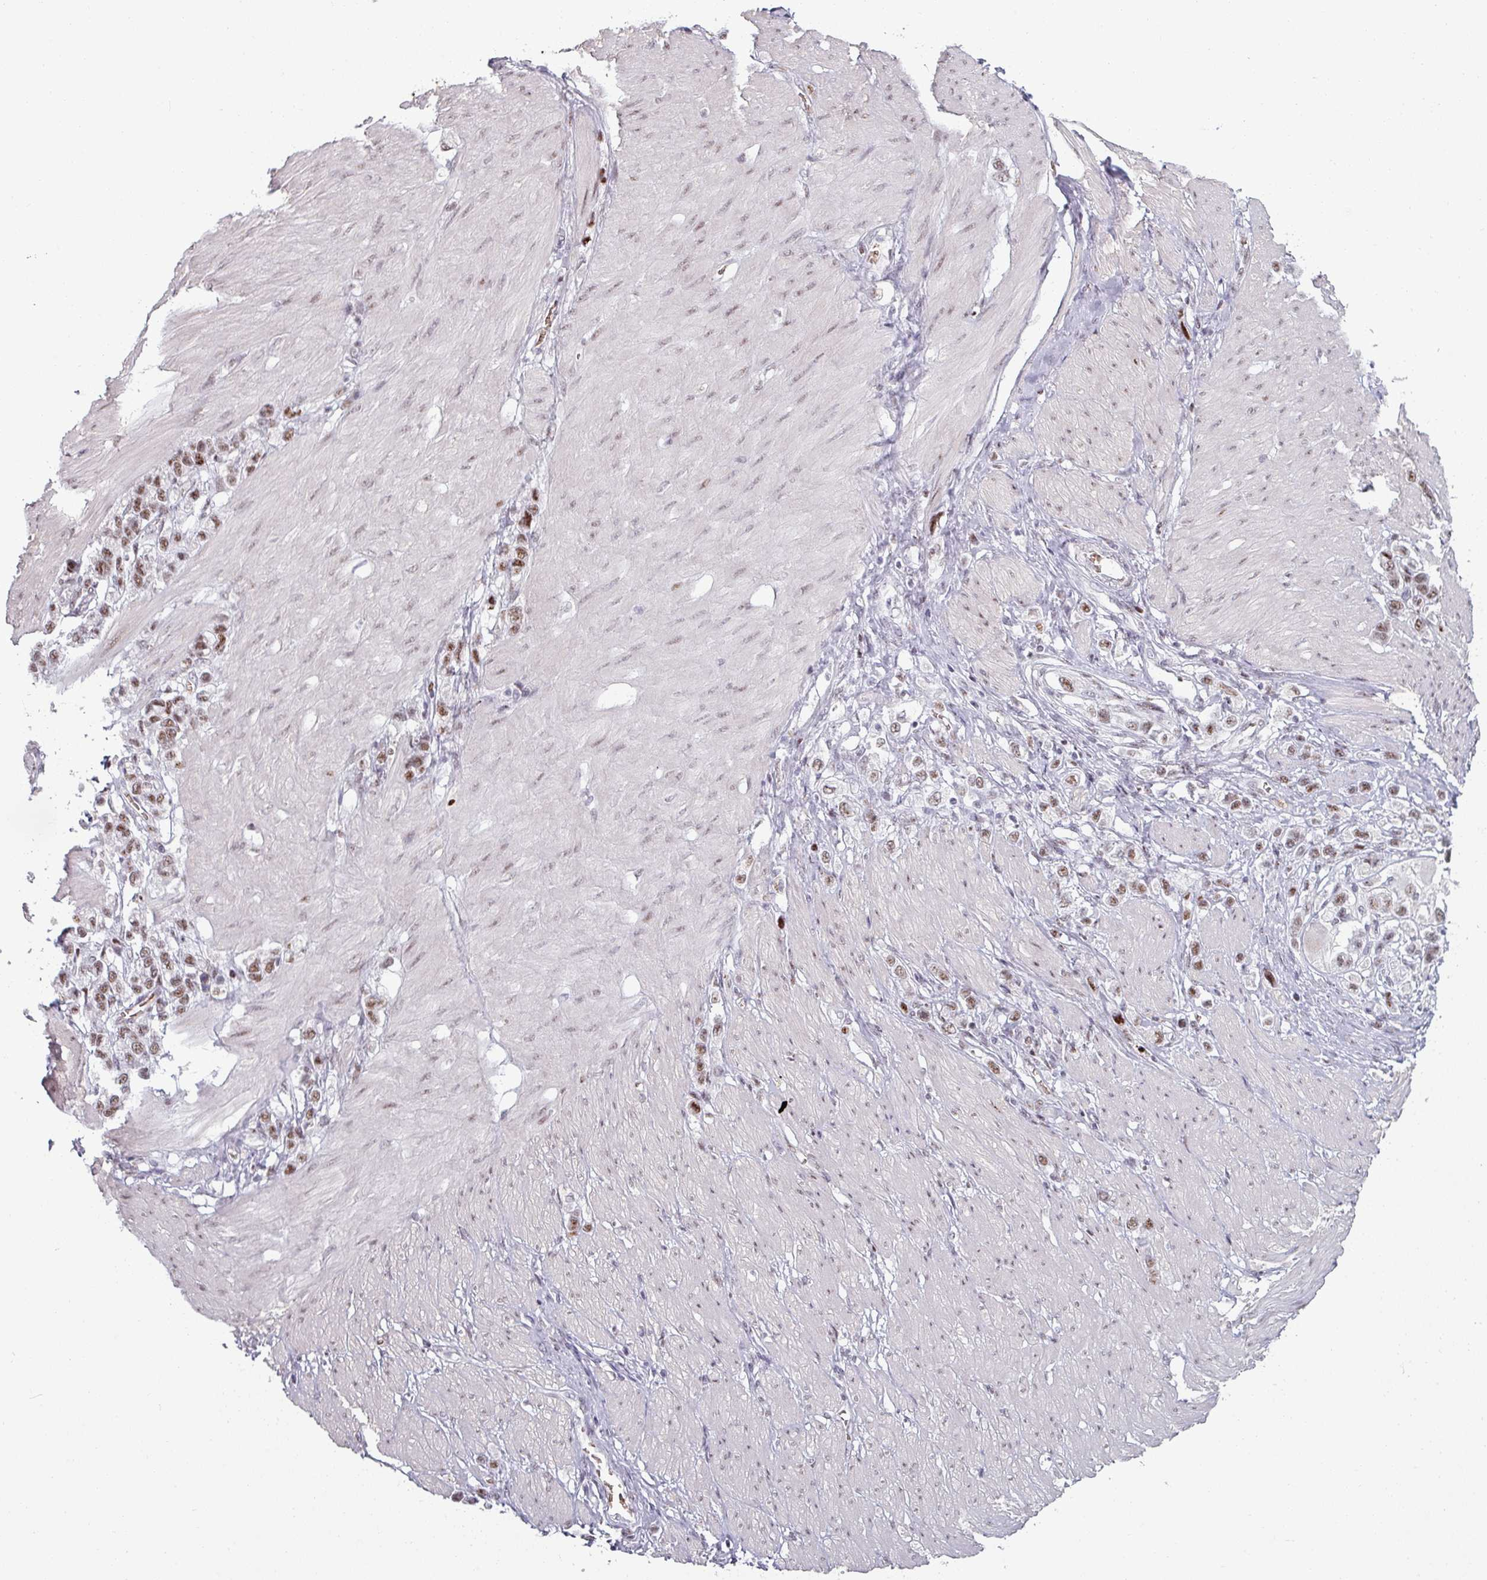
{"staining": {"intensity": "moderate", "quantity": ">75%", "location": "nuclear"}, "tissue": "stomach cancer", "cell_type": "Tumor cells", "image_type": "cancer", "snomed": [{"axis": "morphology", "description": "Normal tissue, NOS"}, {"axis": "morphology", "description": "Adenocarcinoma, NOS"}, {"axis": "topography", "description": "Stomach, upper"}, {"axis": "topography", "description": "Stomach"}], "caption": "Immunohistochemistry (IHC) staining of adenocarcinoma (stomach), which exhibits medium levels of moderate nuclear staining in approximately >75% of tumor cells indicating moderate nuclear protein expression. The staining was performed using DAB (3,3'-diaminobenzidine) (brown) for protein detection and nuclei were counterstained in hematoxylin (blue).", "gene": "NCOR1", "patient": {"sex": "female", "age": 65}}